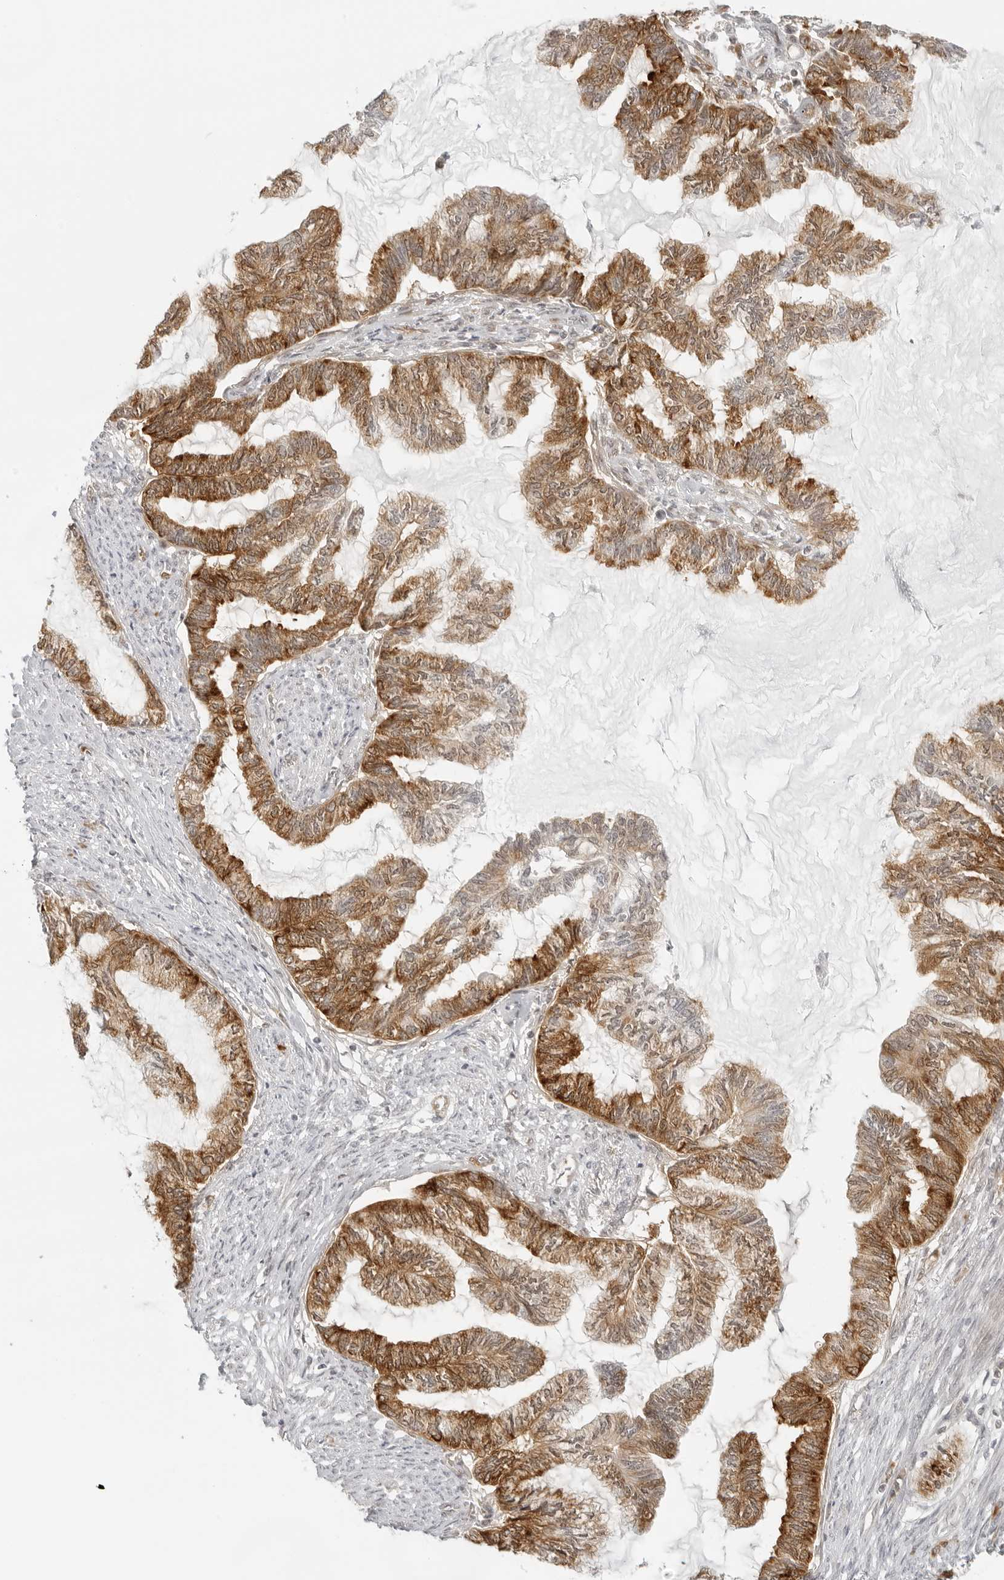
{"staining": {"intensity": "strong", "quantity": ">75%", "location": "cytoplasmic/membranous"}, "tissue": "endometrial cancer", "cell_type": "Tumor cells", "image_type": "cancer", "snomed": [{"axis": "morphology", "description": "Adenocarcinoma, NOS"}, {"axis": "topography", "description": "Endometrium"}], "caption": "DAB immunohistochemical staining of endometrial cancer (adenocarcinoma) shows strong cytoplasmic/membranous protein positivity in about >75% of tumor cells. The protein is stained brown, and the nuclei are stained in blue (DAB IHC with brightfield microscopy, high magnification).", "gene": "EIF4G1", "patient": {"sex": "female", "age": 86}}